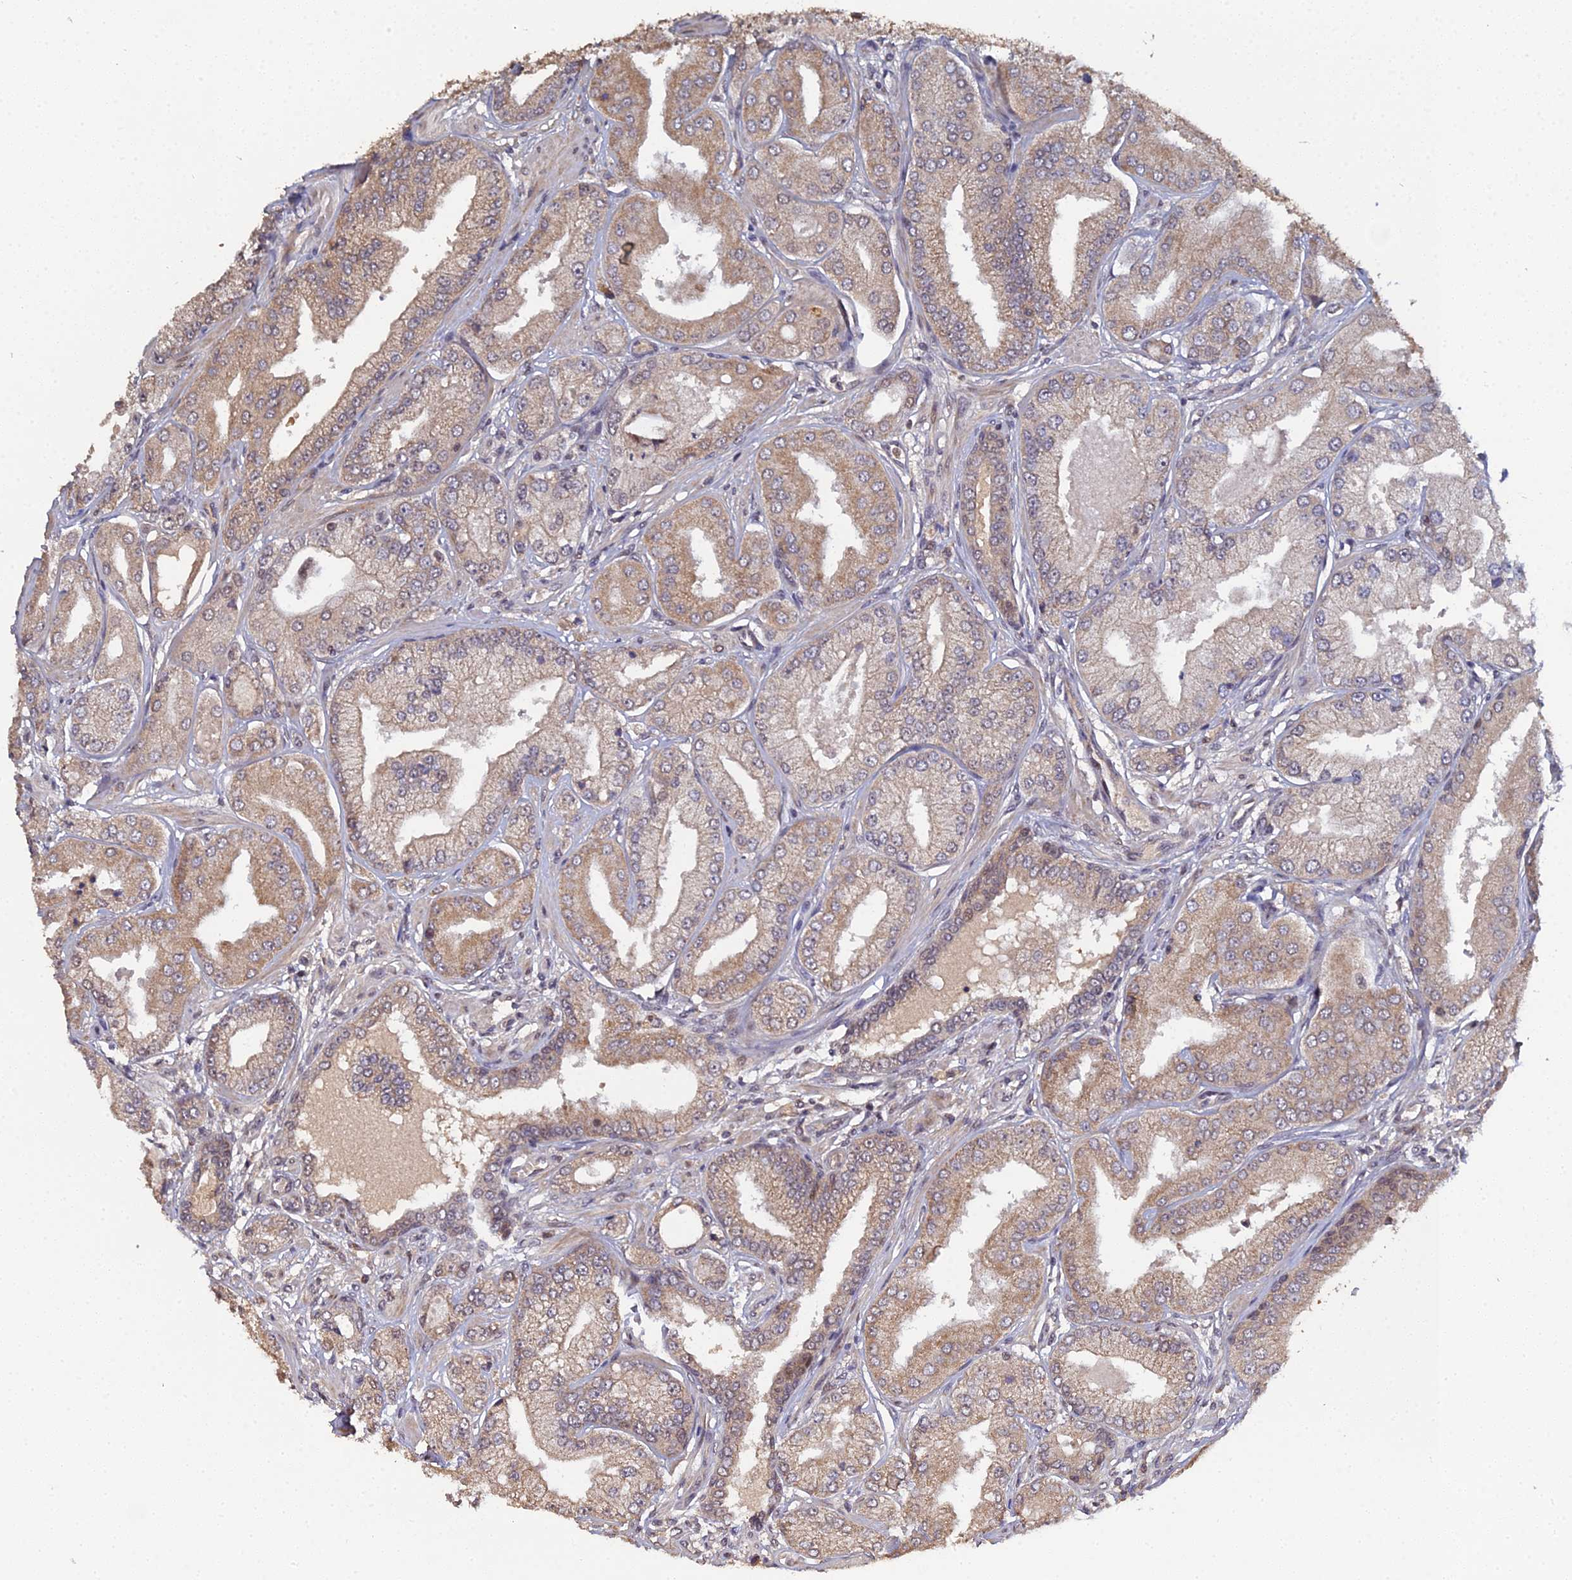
{"staining": {"intensity": "moderate", "quantity": ">75%", "location": "cytoplasmic/membranous,nuclear"}, "tissue": "prostate cancer", "cell_type": "Tumor cells", "image_type": "cancer", "snomed": [{"axis": "morphology", "description": "Adenocarcinoma, Low grade"}, {"axis": "topography", "description": "Prostate"}], "caption": "Protein expression analysis of adenocarcinoma (low-grade) (prostate) shows moderate cytoplasmic/membranous and nuclear expression in approximately >75% of tumor cells.", "gene": "ERCC5", "patient": {"sex": "male", "age": 55}}